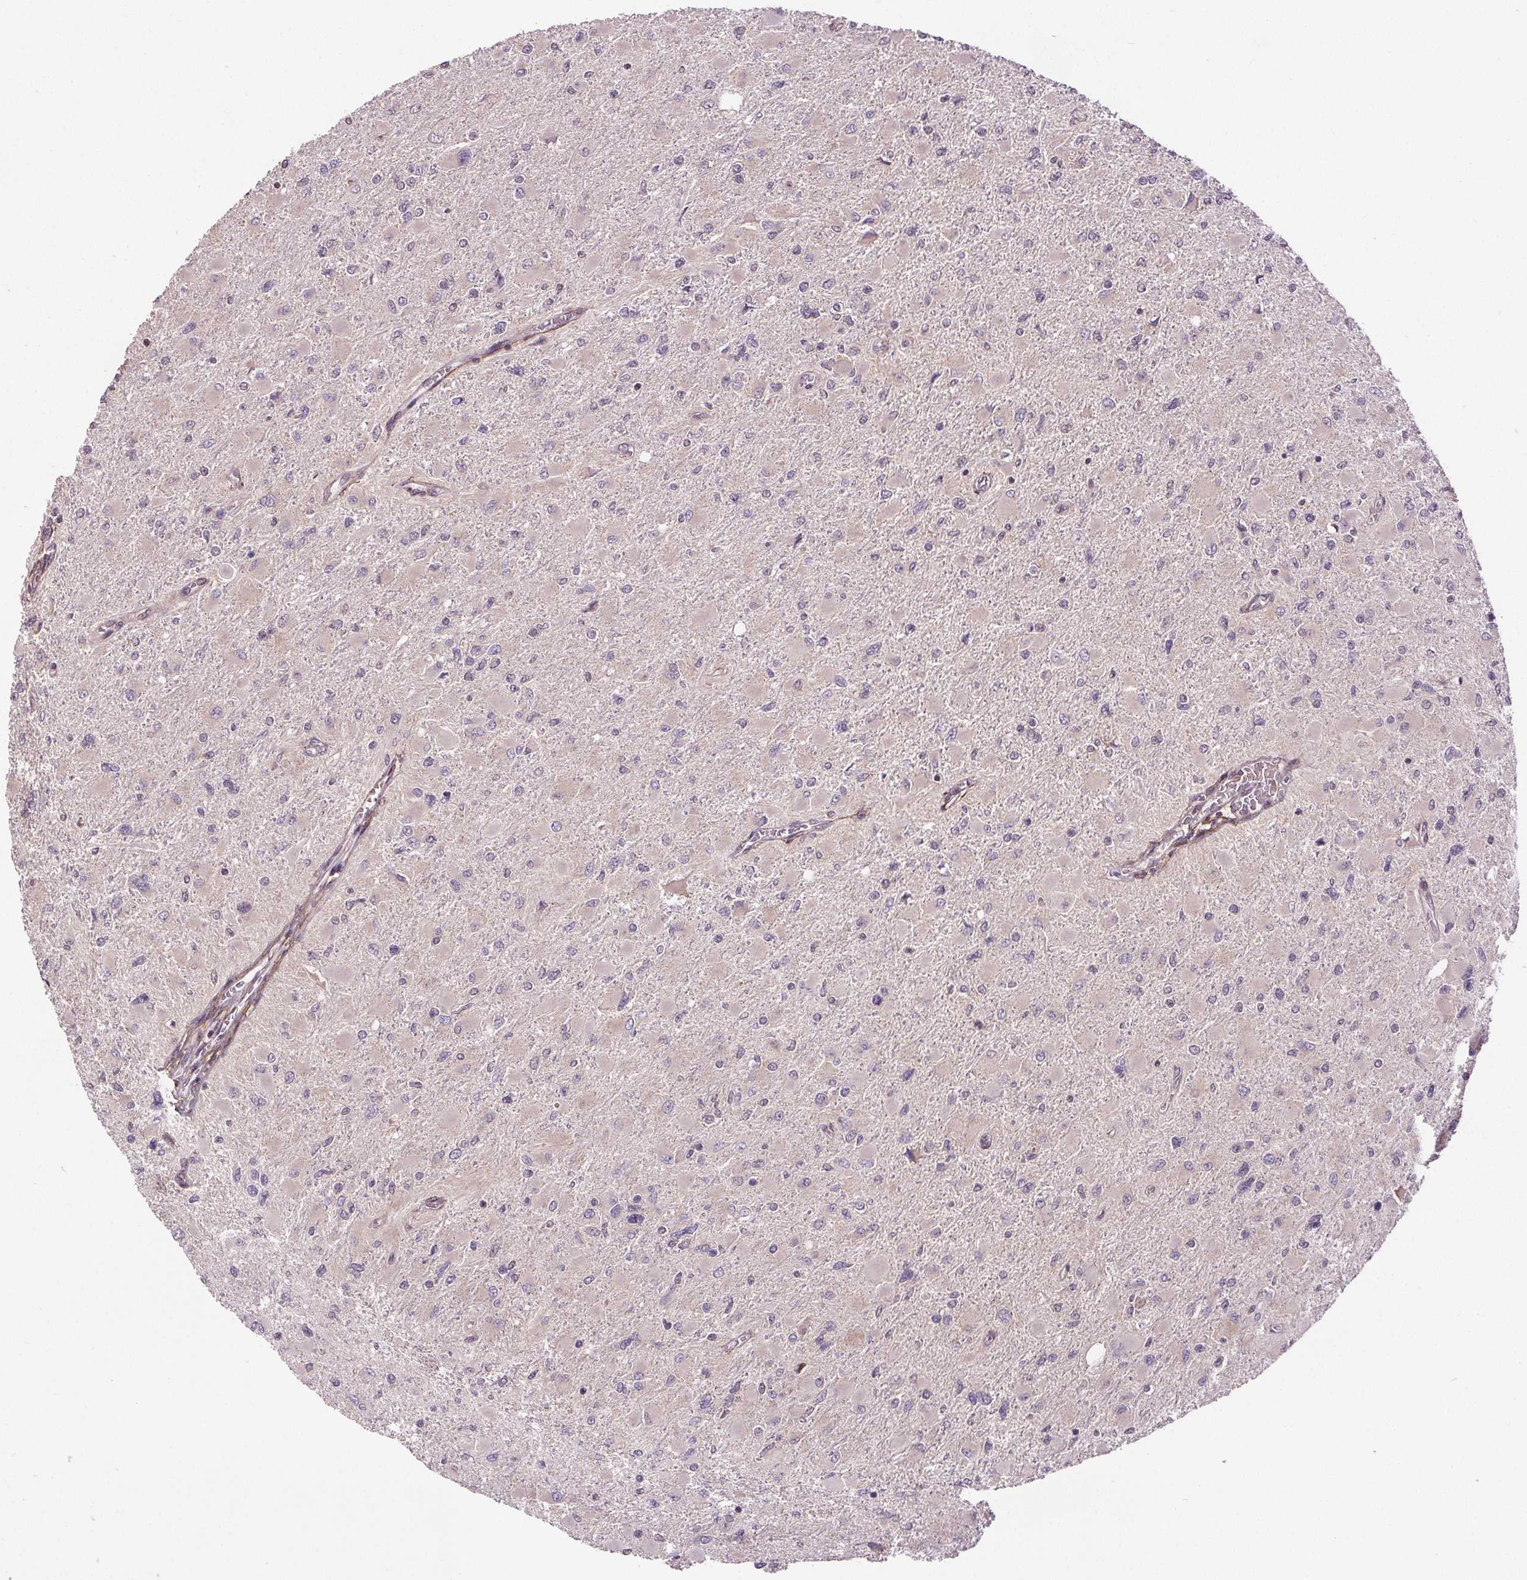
{"staining": {"intensity": "negative", "quantity": "none", "location": "none"}, "tissue": "glioma", "cell_type": "Tumor cells", "image_type": "cancer", "snomed": [{"axis": "morphology", "description": "Glioma, malignant, High grade"}, {"axis": "topography", "description": "Cerebral cortex"}], "caption": "Immunohistochemical staining of glioma displays no significant positivity in tumor cells.", "gene": "KIAA0232", "patient": {"sex": "female", "age": 36}}